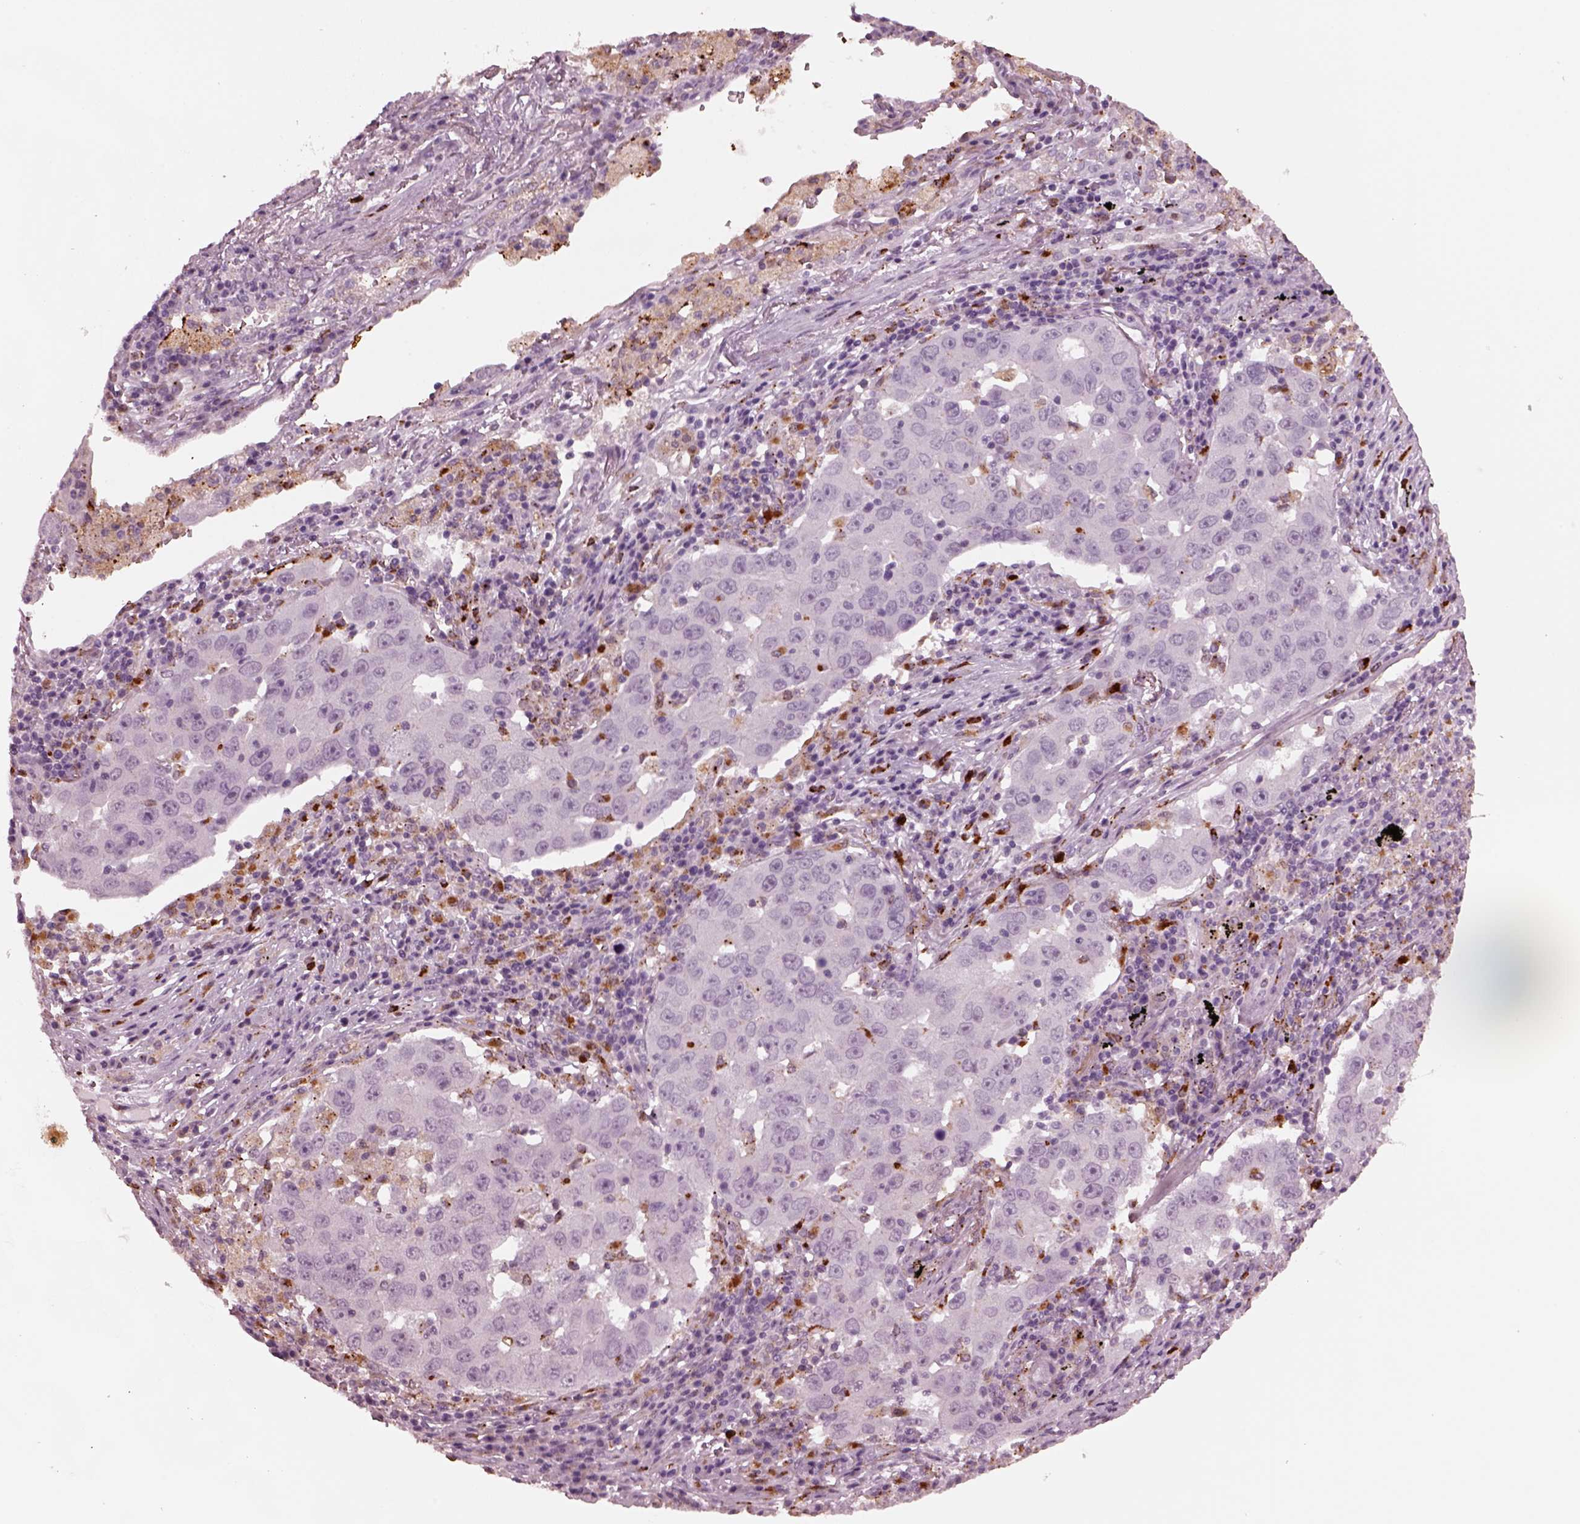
{"staining": {"intensity": "negative", "quantity": "none", "location": "none"}, "tissue": "lung cancer", "cell_type": "Tumor cells", "image_type": "cancer", "snomed": [{"axis": "morphology", "description": "Adenocarcinoma, NOS"}, {"axis": "topography", "description": "Lung"}], "caption": "A high-resolution image shows immunohistochemistry (IHC) staining of adenocarcinoma (lung), which exhibits no significant expression in tumor cells. (DAB (3,3'-diaminobenzidine) IHC, high magnification).", "gene": "SLAMF8", "patient": {"sex": "male", "age": 73}}